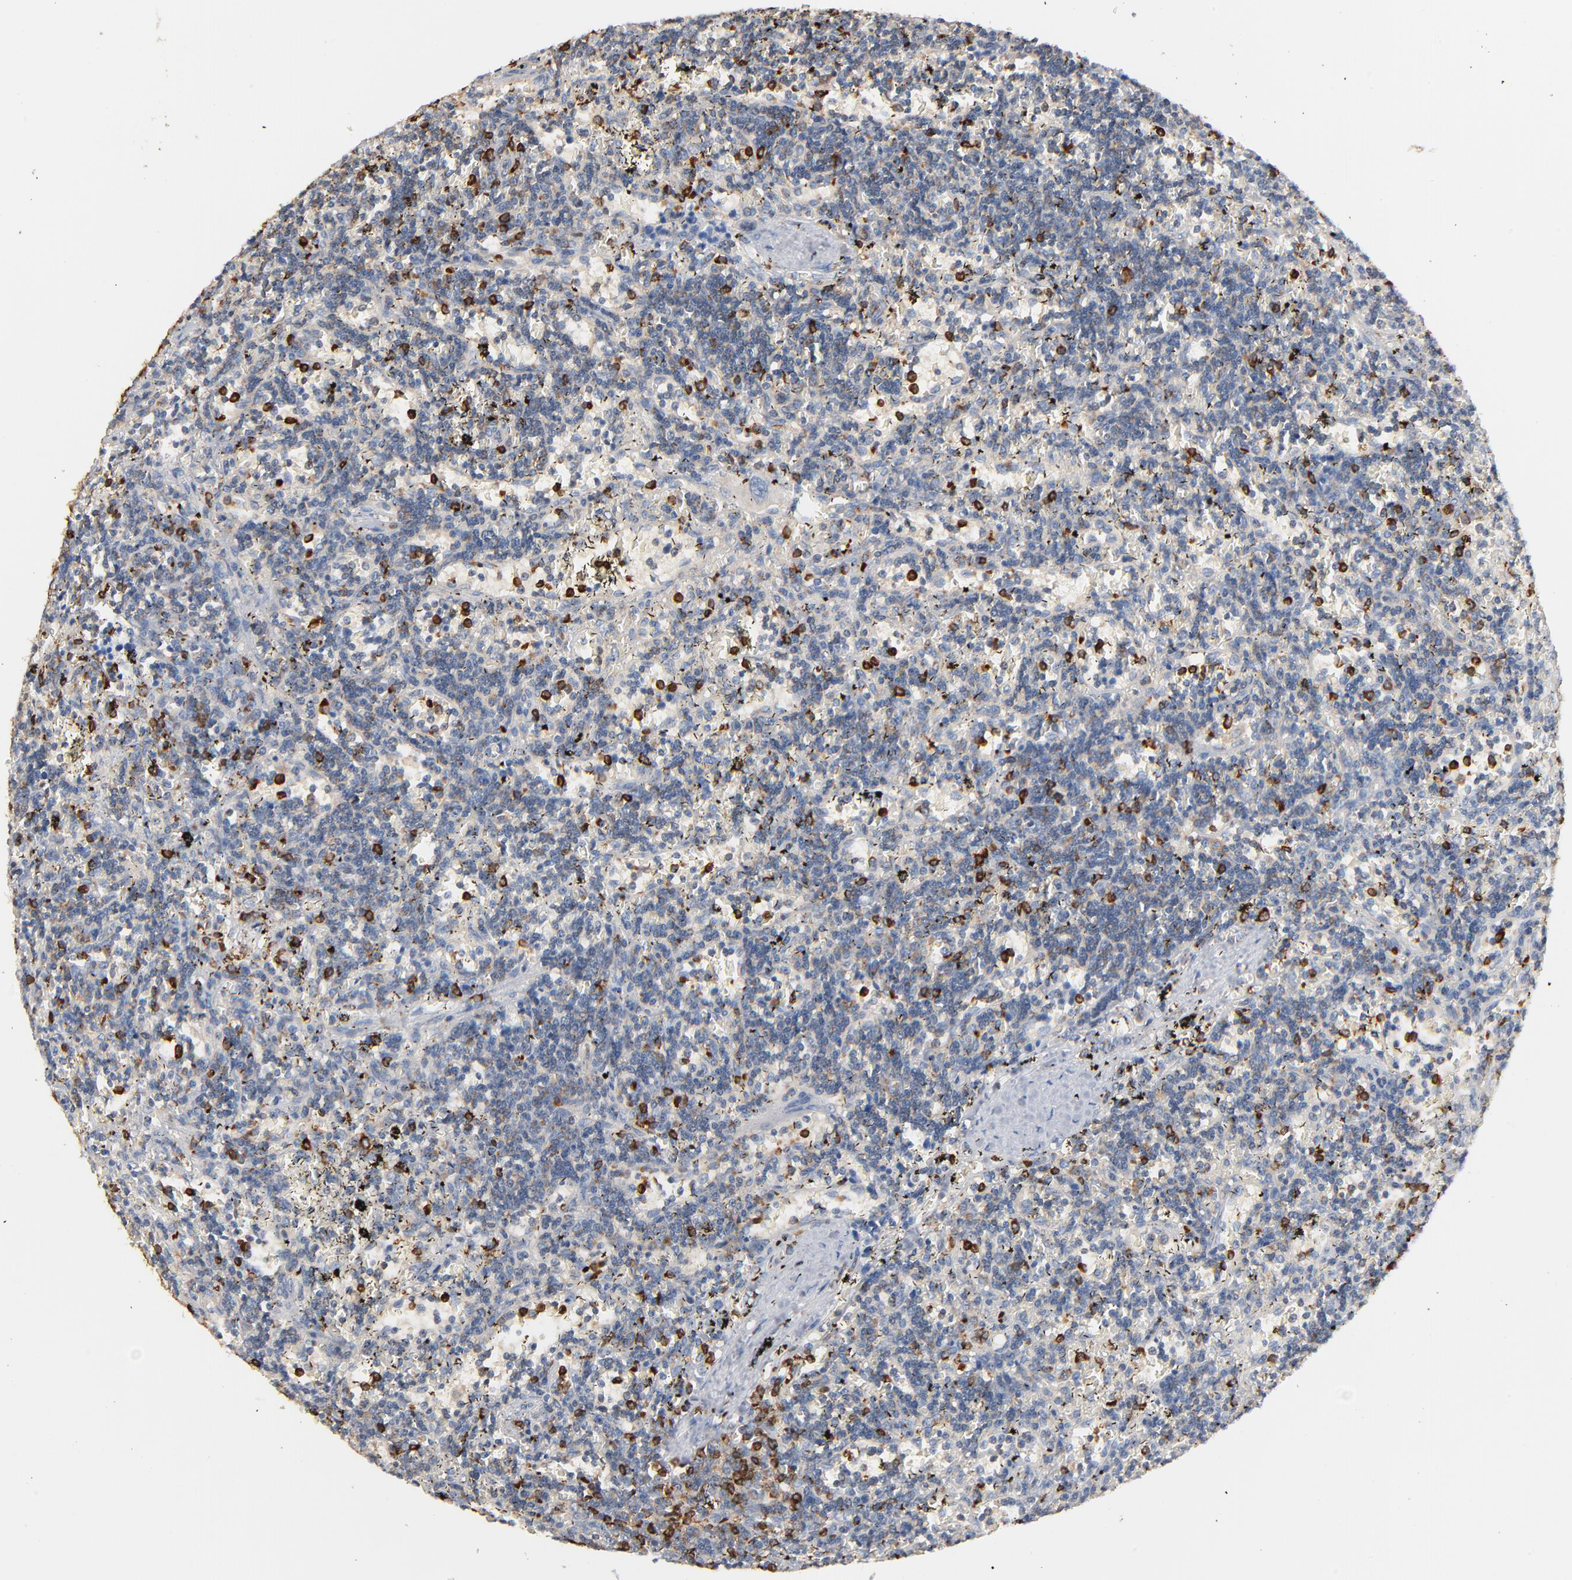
{"staining": {"intensity": "weak", "quantity": "<25%", "location": "cytoplasmic/membranous"}, "tissue": "lymphoma", "cell_type": "Tumor cells", "image_type": "cancer", "snomed": [{"axis": "morphology", "description": "Malignant lymphoma, non-Hodgkin's type, Low grade"}, {"axis": "topography", "description": "Spleen"}], "caption": "A high-resolution image shows IHC staining of low-grade malignant lymphoma, non-Hodgkin's type, which exhibits no significant expression in tumor cells.", "gene": "SH3KBP1", "patient": {"sex": "male", "age": 60}}